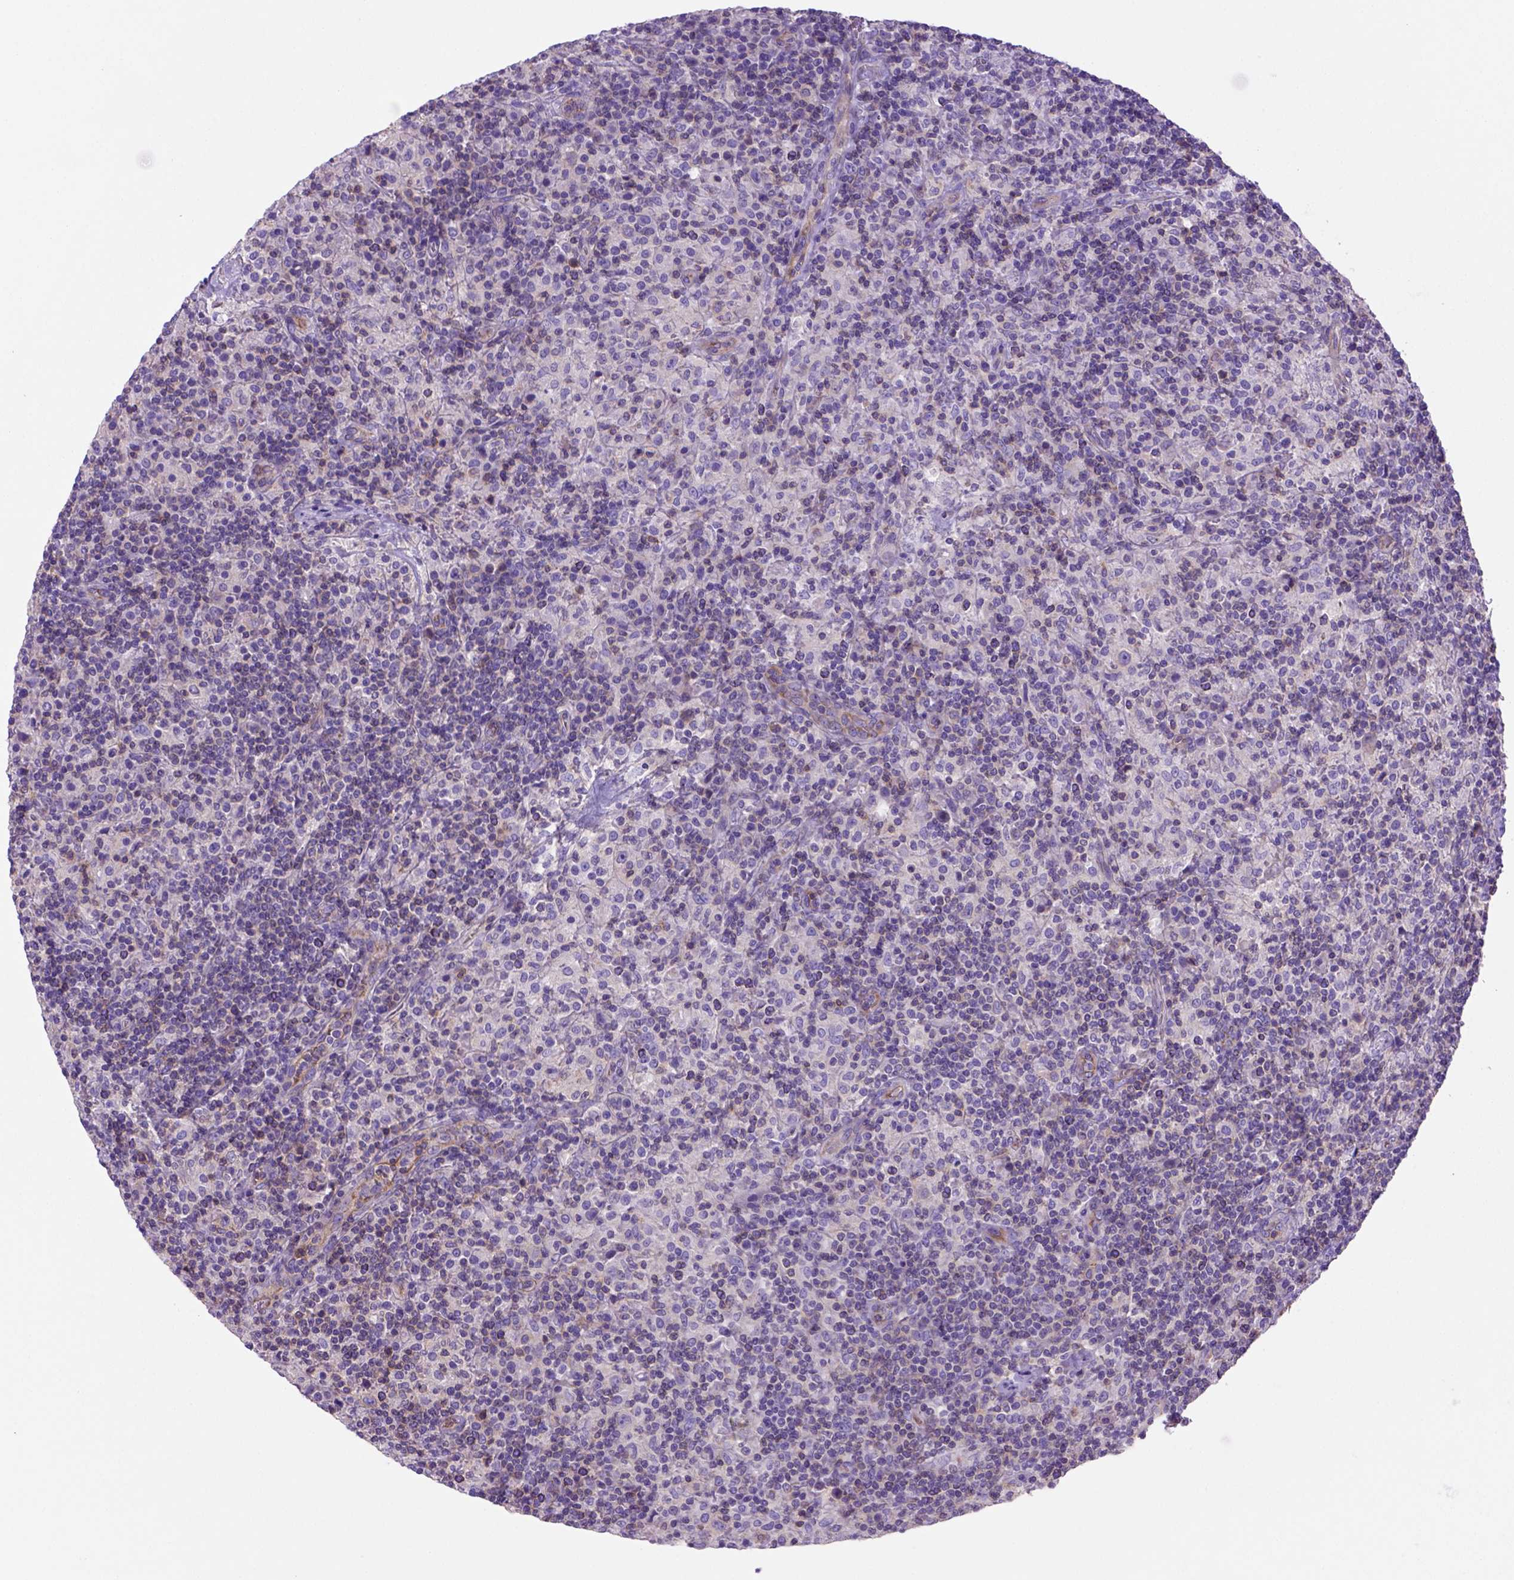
{"staining": {"intensity": "negative", "quantity": "none", "location": "none"}, "tissue": "lymphoma", "cell_type": "Tumor cells", "image_type": "cancer", "snomed": [{"axis": "morphology", "description": "Hodgkin's disease, NOS"}, {"axis": "topography", "description": "Lymph node"}], "caption": "A high-resolution photomicrograph shows IHC staining of lymphoma, which exhibits no significant staining in tumor cells.", "gene": "PEX12", "patient": {"sex": "male", "age": 70}}